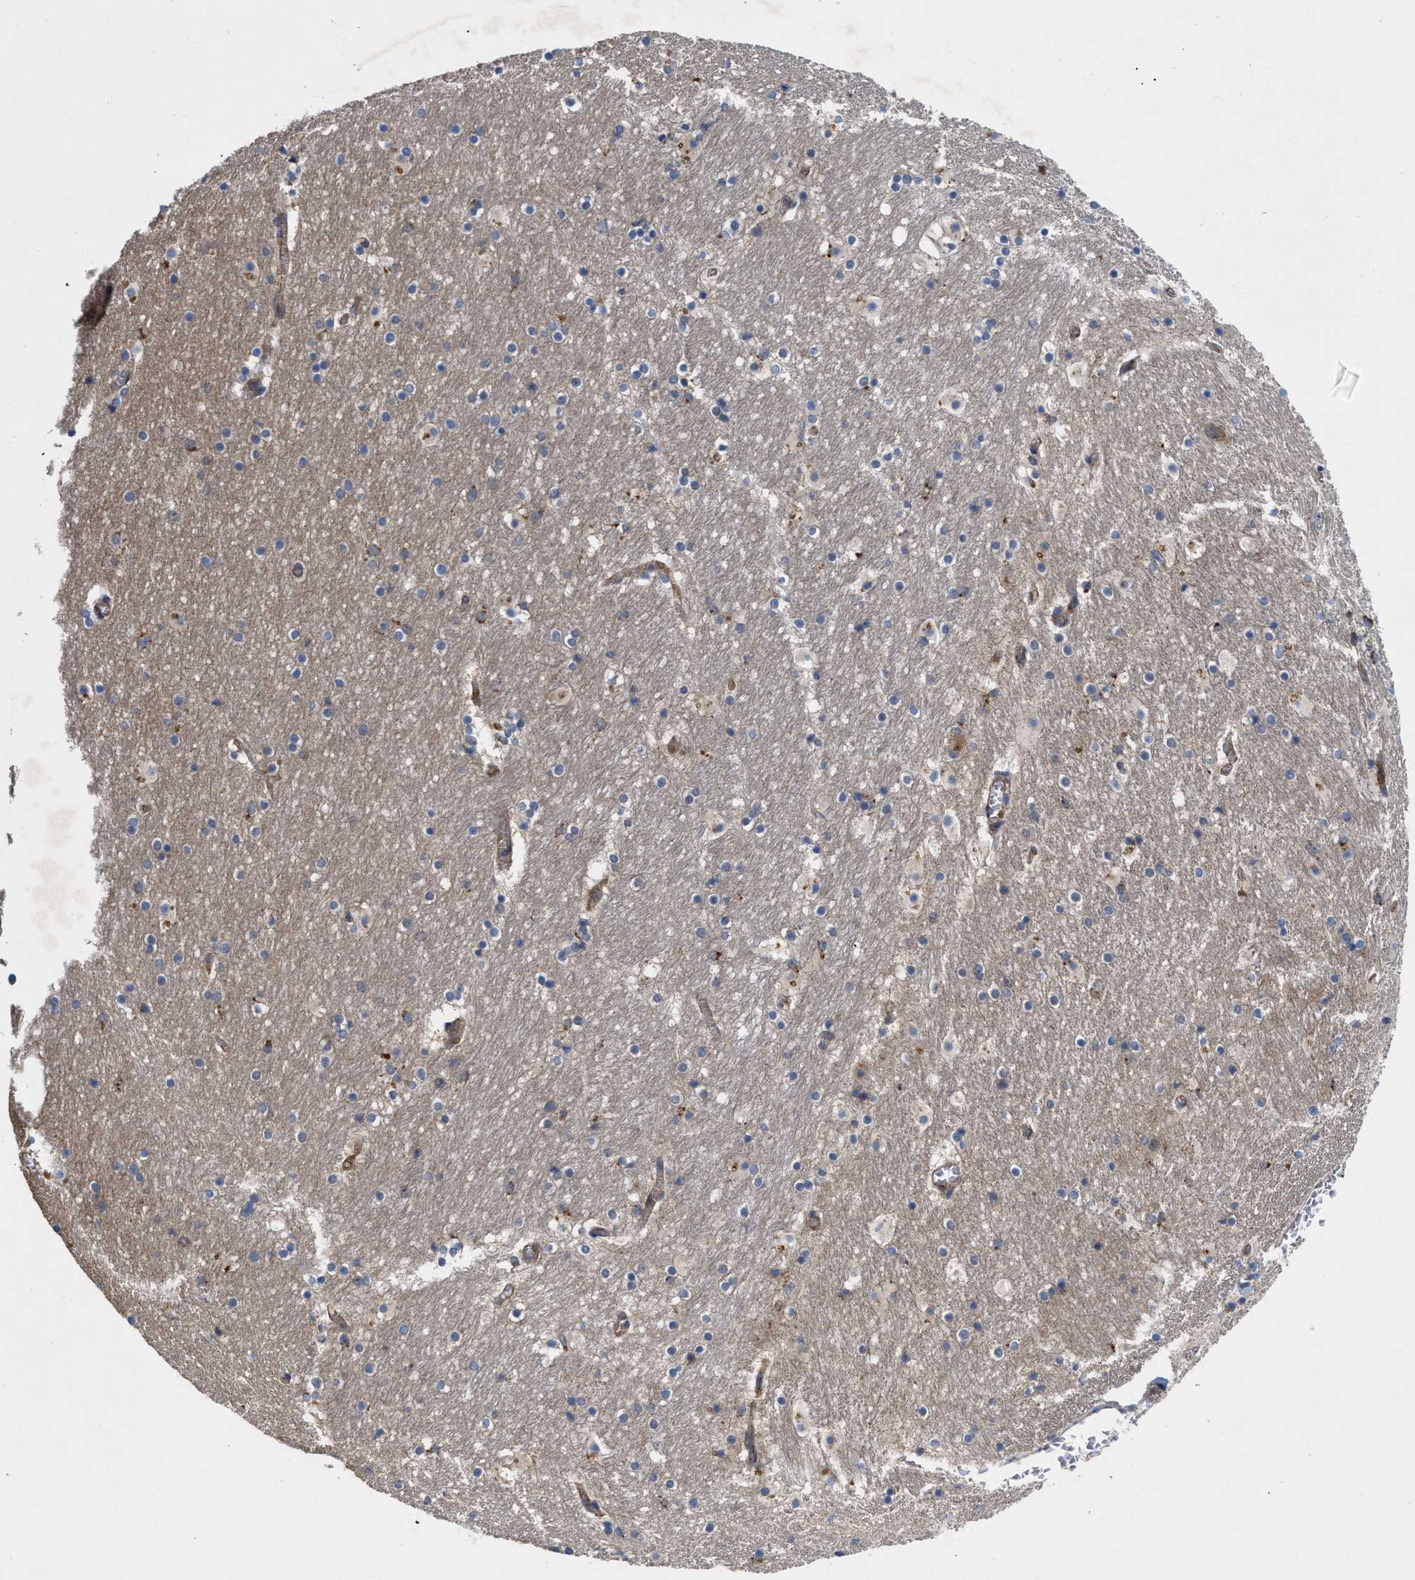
{"staining": {"intensity": "moderate", "quantity": "<25%", "location": "cytoplasmic/membranous"}, "tissue": "hippocampus", "cell_type": "Glial cells", "image_type": "normal", "snomed": [{"axis": "morphology", "description": "Normal tissue, NOS"}, {"axis": "topography", "description": "Hippocampus"}], "caption": "IHC (DAB) staining of unremarkable hippocampus displays moderate cytoplasmic/membranous protein positivity in about <25% of glial cells. The protein of interest is stained brown, and the nuclei are stained in blue (DAB IHC with brightfield microscopy, high magnification).", "gene": "PKD2", "patient": {"sex": "male", "age": 45}}